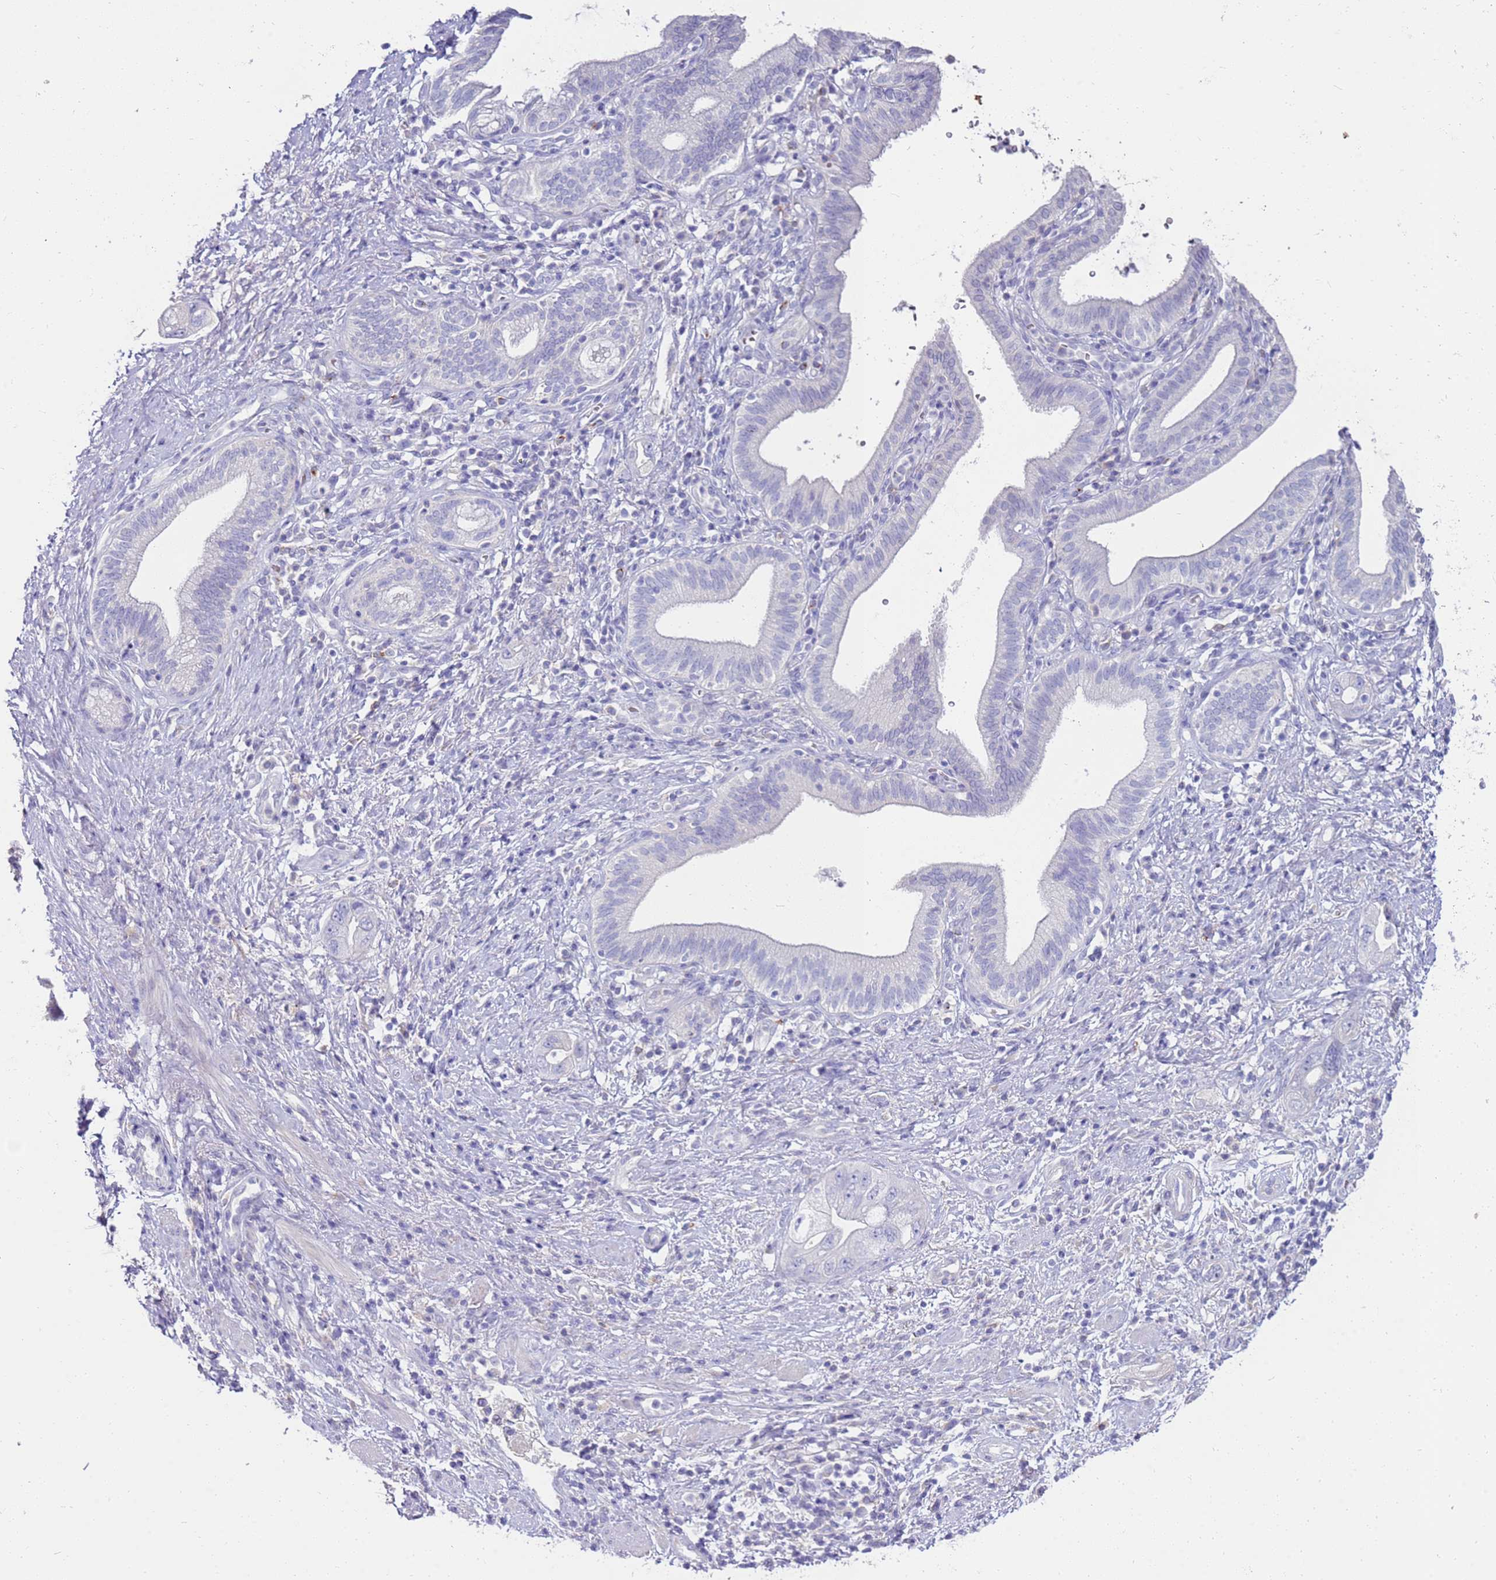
{"staining": {"intensity": "negative", "quantity": "none", "location": "none"}, "tissue": "pancreatic cancer", "cell_type": "Tumor cells", "image_type": "cancer", "snomed": [{"axis": "morphology", "description": "Adenocarcinoma, NOS"}, {"axis": "topography", "description": "Pancreas"}], "caption": "The IHC image has no significant expression in tumor cells of adenocarcinoma (pancreatic) tissue.", "gene": "EVPLL", "patient": {"sex": "female", "age": 73}}